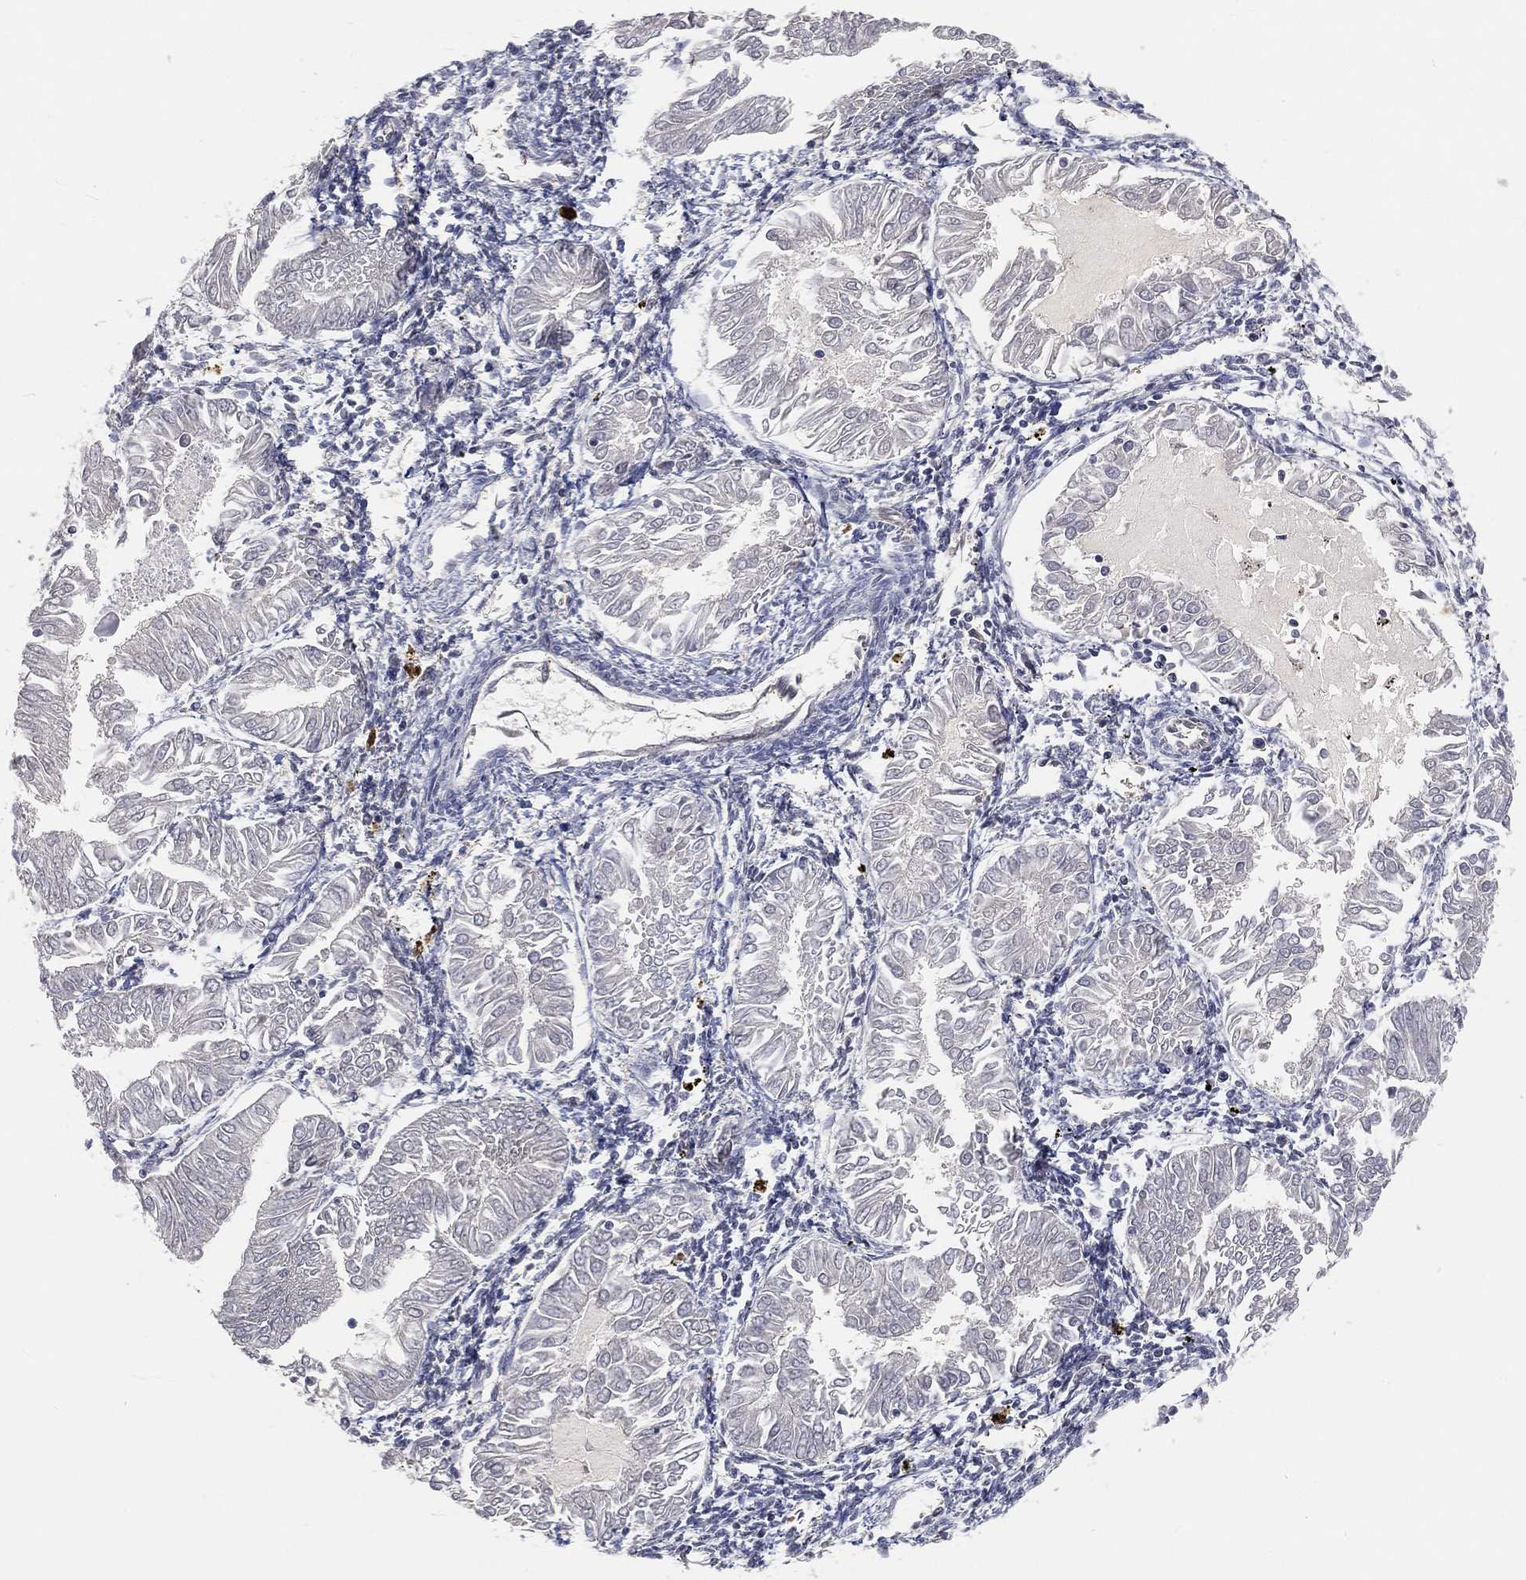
{"staining": {"intensity": "negative", "quantity": "none", "location": "none"}, "tissue": "endometrial cancer", "cell_type": "Tumor cells", "image_type": "cancer", "snomed": [{"axis": "morphology", "description": "Adenocarcinoma, NOS"}, {"axis": "topography", "description": "Endometrium"}], "caption": "Protein analysis of adenocarcinoma (endometrial) demonstrates no significant positivity in tumor cells. (Brightfield microscopy of DAB (3,3'-diaminobenzidine) immunohistochemistry at high magnification).", "gene": "MAPK1", "patient": {"sex": "female", "age": 53}}